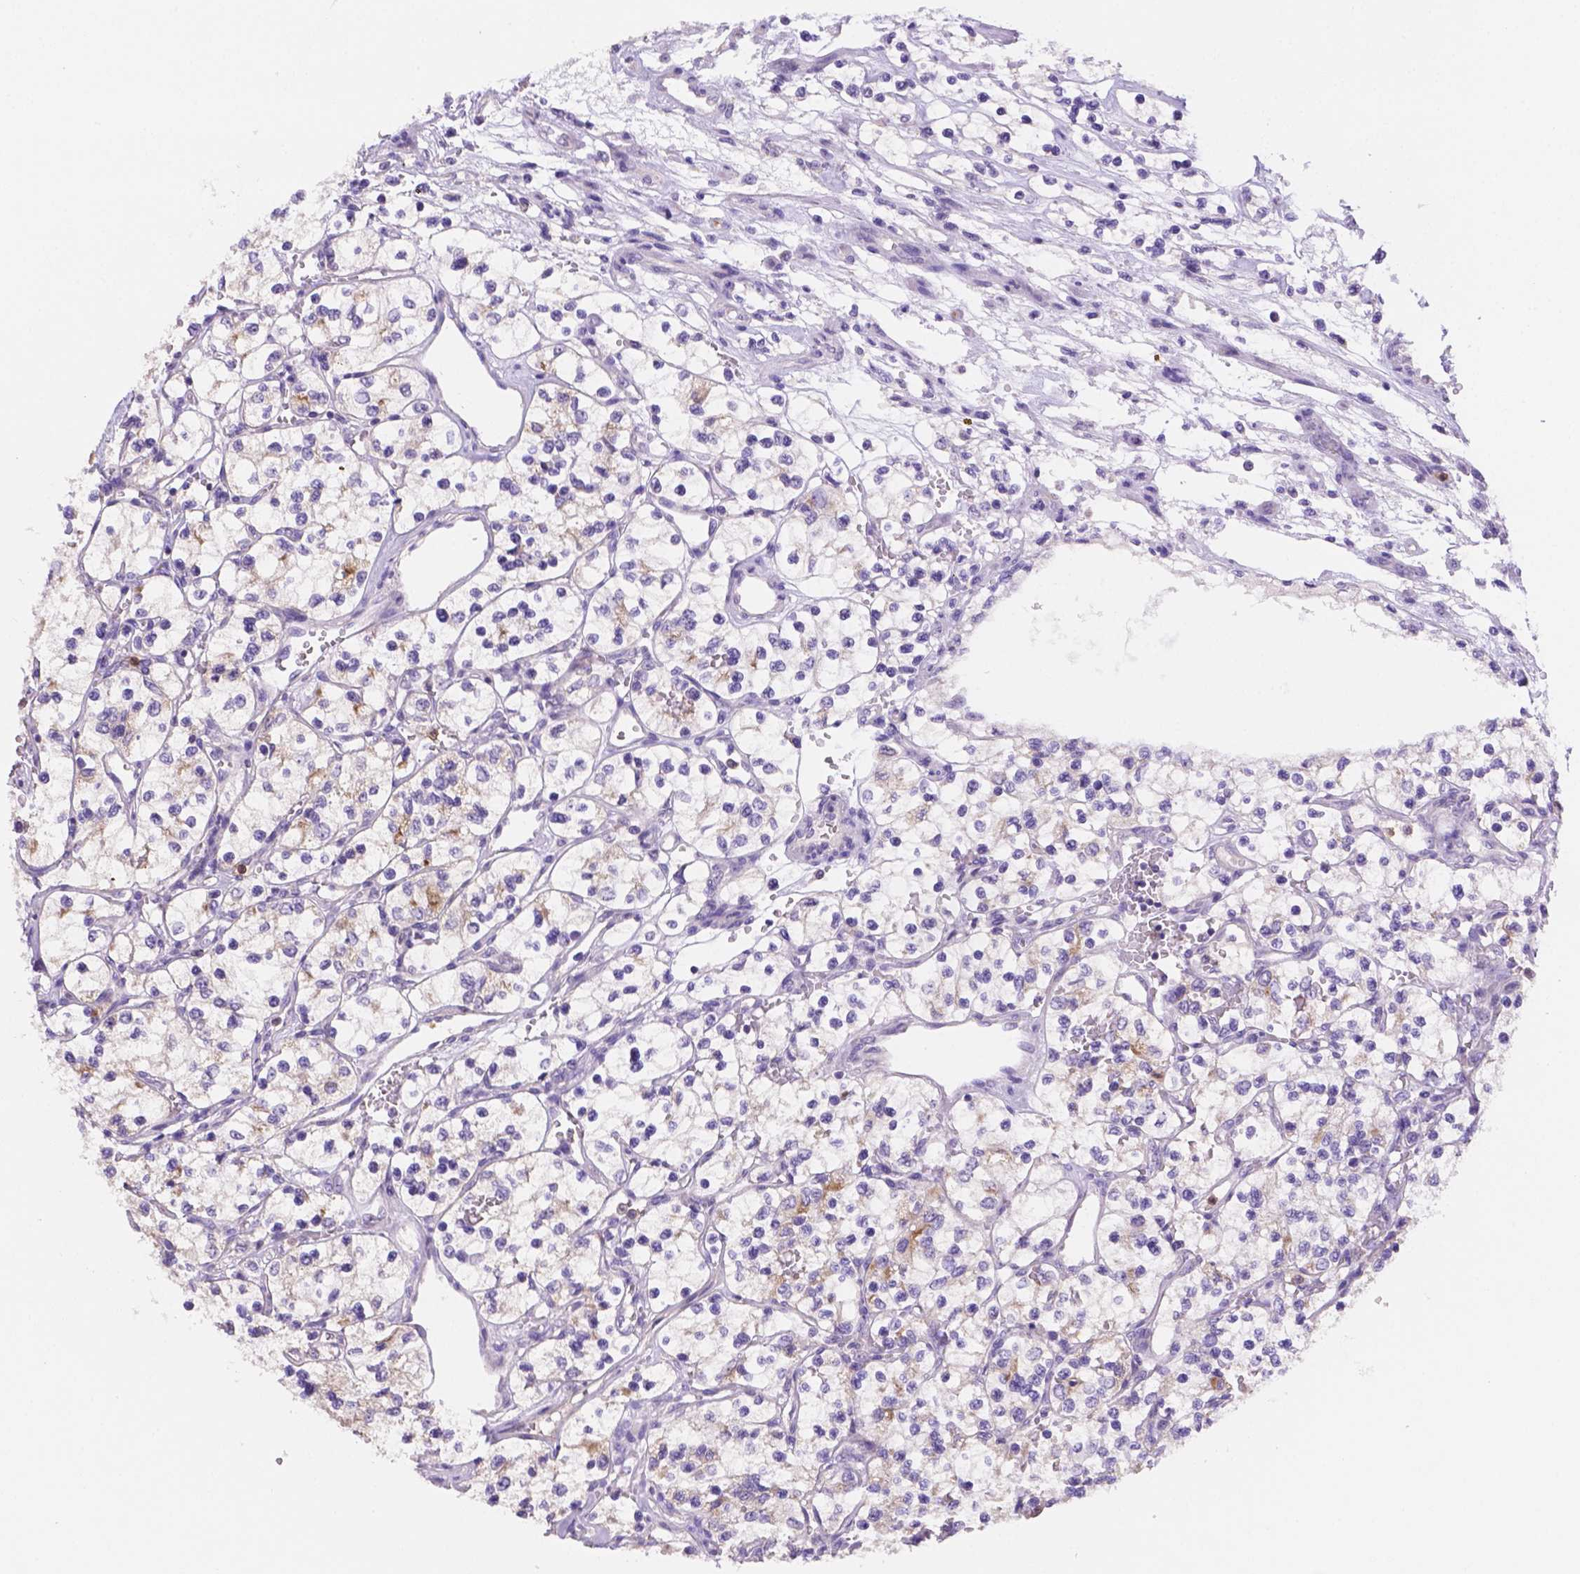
{"staining": {"intensity": "negative", "quantity": "none", "location": "none"}, "tissue": "renal cancer", "cell_type": "Tumor cells", "image_type": "cancer", "snomed": [{"axis": "morphology", "description": "Adenocarcinoma, NOS"}, {"axis": "topography", "description": "Kidney"}], "caption": "The image reveals no significant expression in tumor cells of adenocarcinoma (renal).", "gene": "NXPE2", "patient": {"sex": "female", "age": 69}}